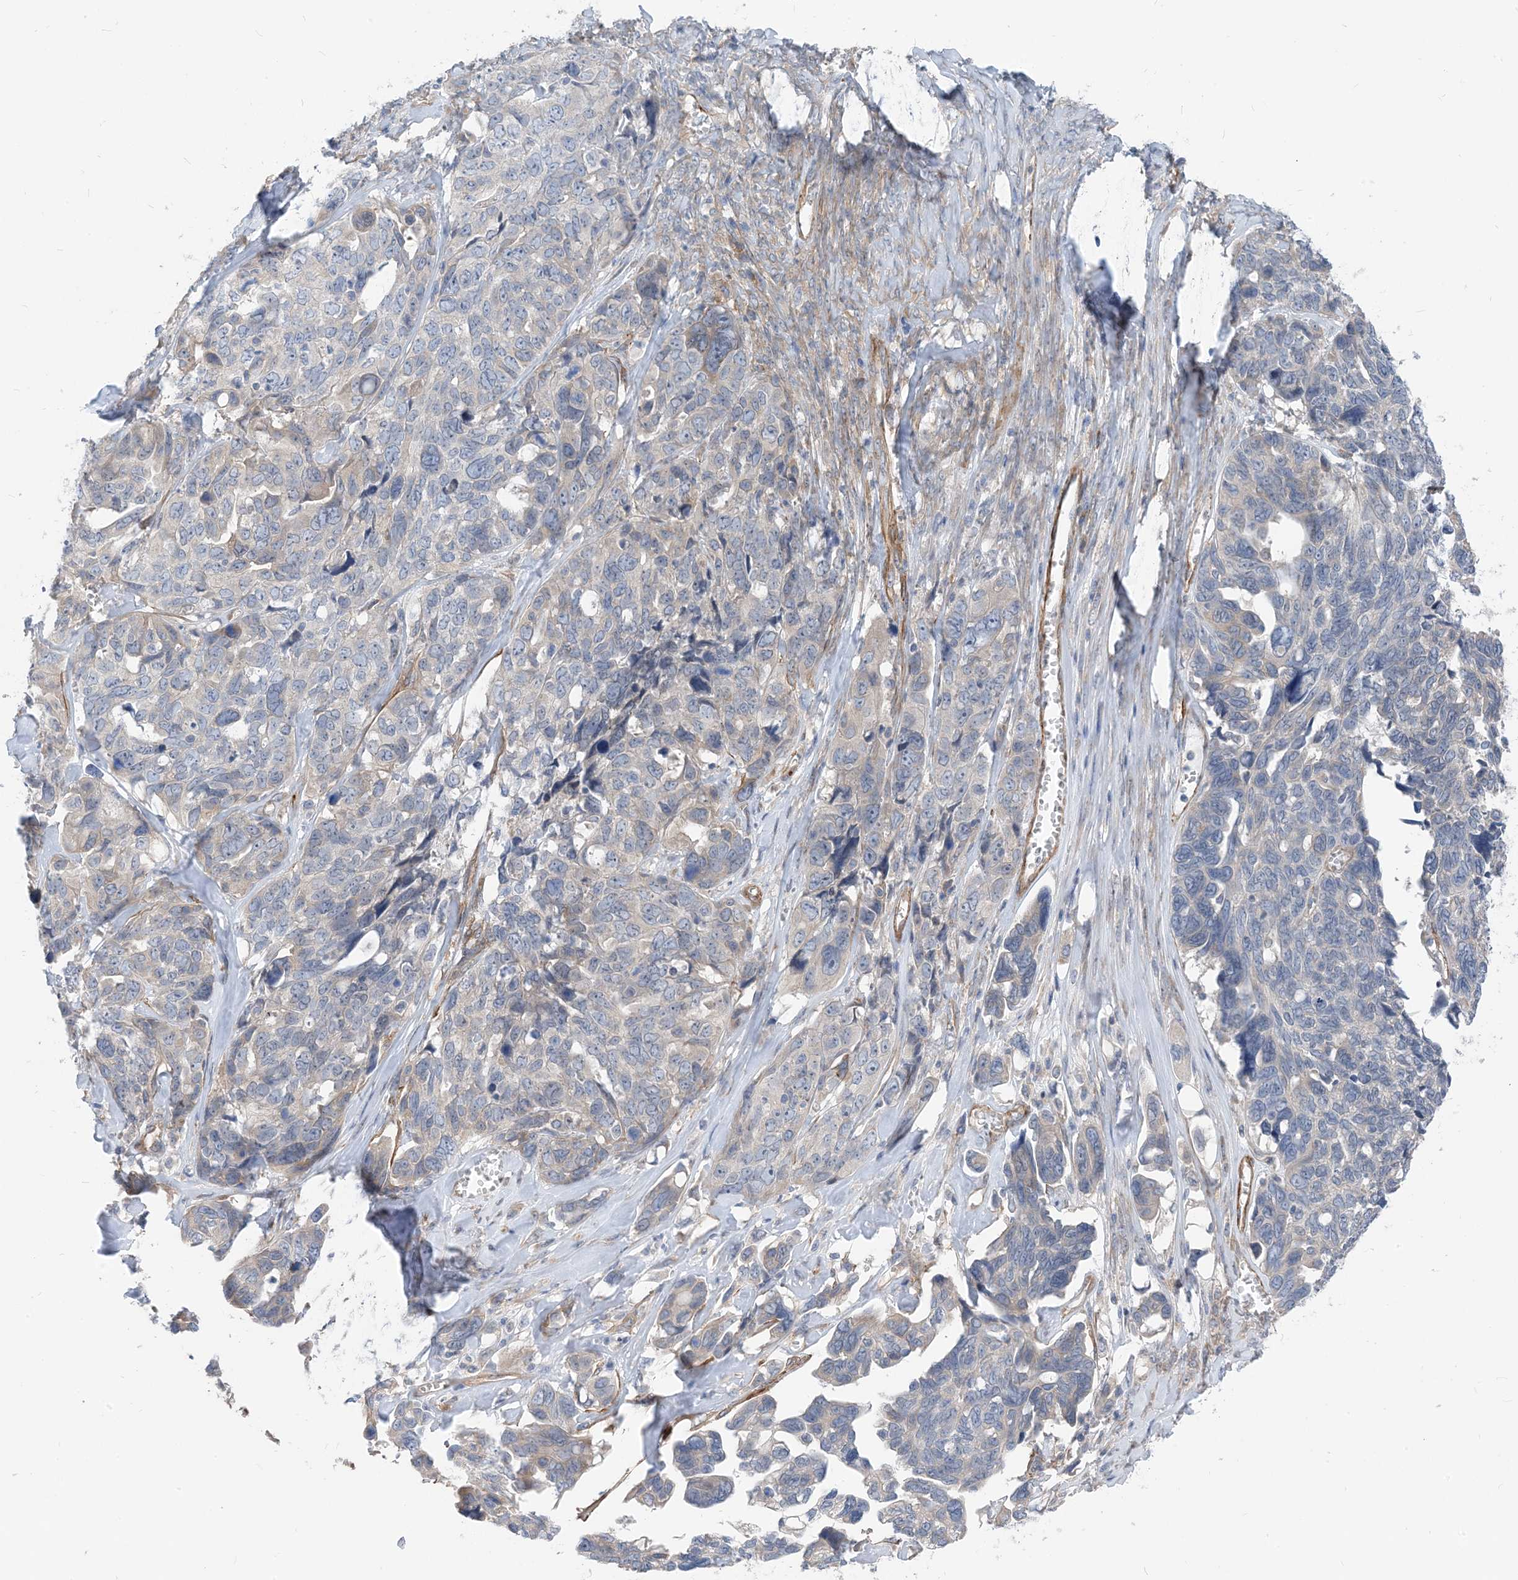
{"staining": {"intensity": "weak", "quantity": "<25%", "location": "cytoplasmic/membranous"}, "tissue": "ovarian cancer", "cell_type": "Tumor cells", "image_type": "cancer", "snomed": [{"axis": "morphology", "description": "Cystadenocarcinoma, serous, NOS"}, {"axis": "topography", "description": "Ovary"}], "caption": "This is an immunohistochemistry (IHC) image of serous cystadenocarcinoma (ovarian). There is no staining in tumor cells.", "gene": "PLEKHA3", "patient": {"sex": "female", "age": 79}}